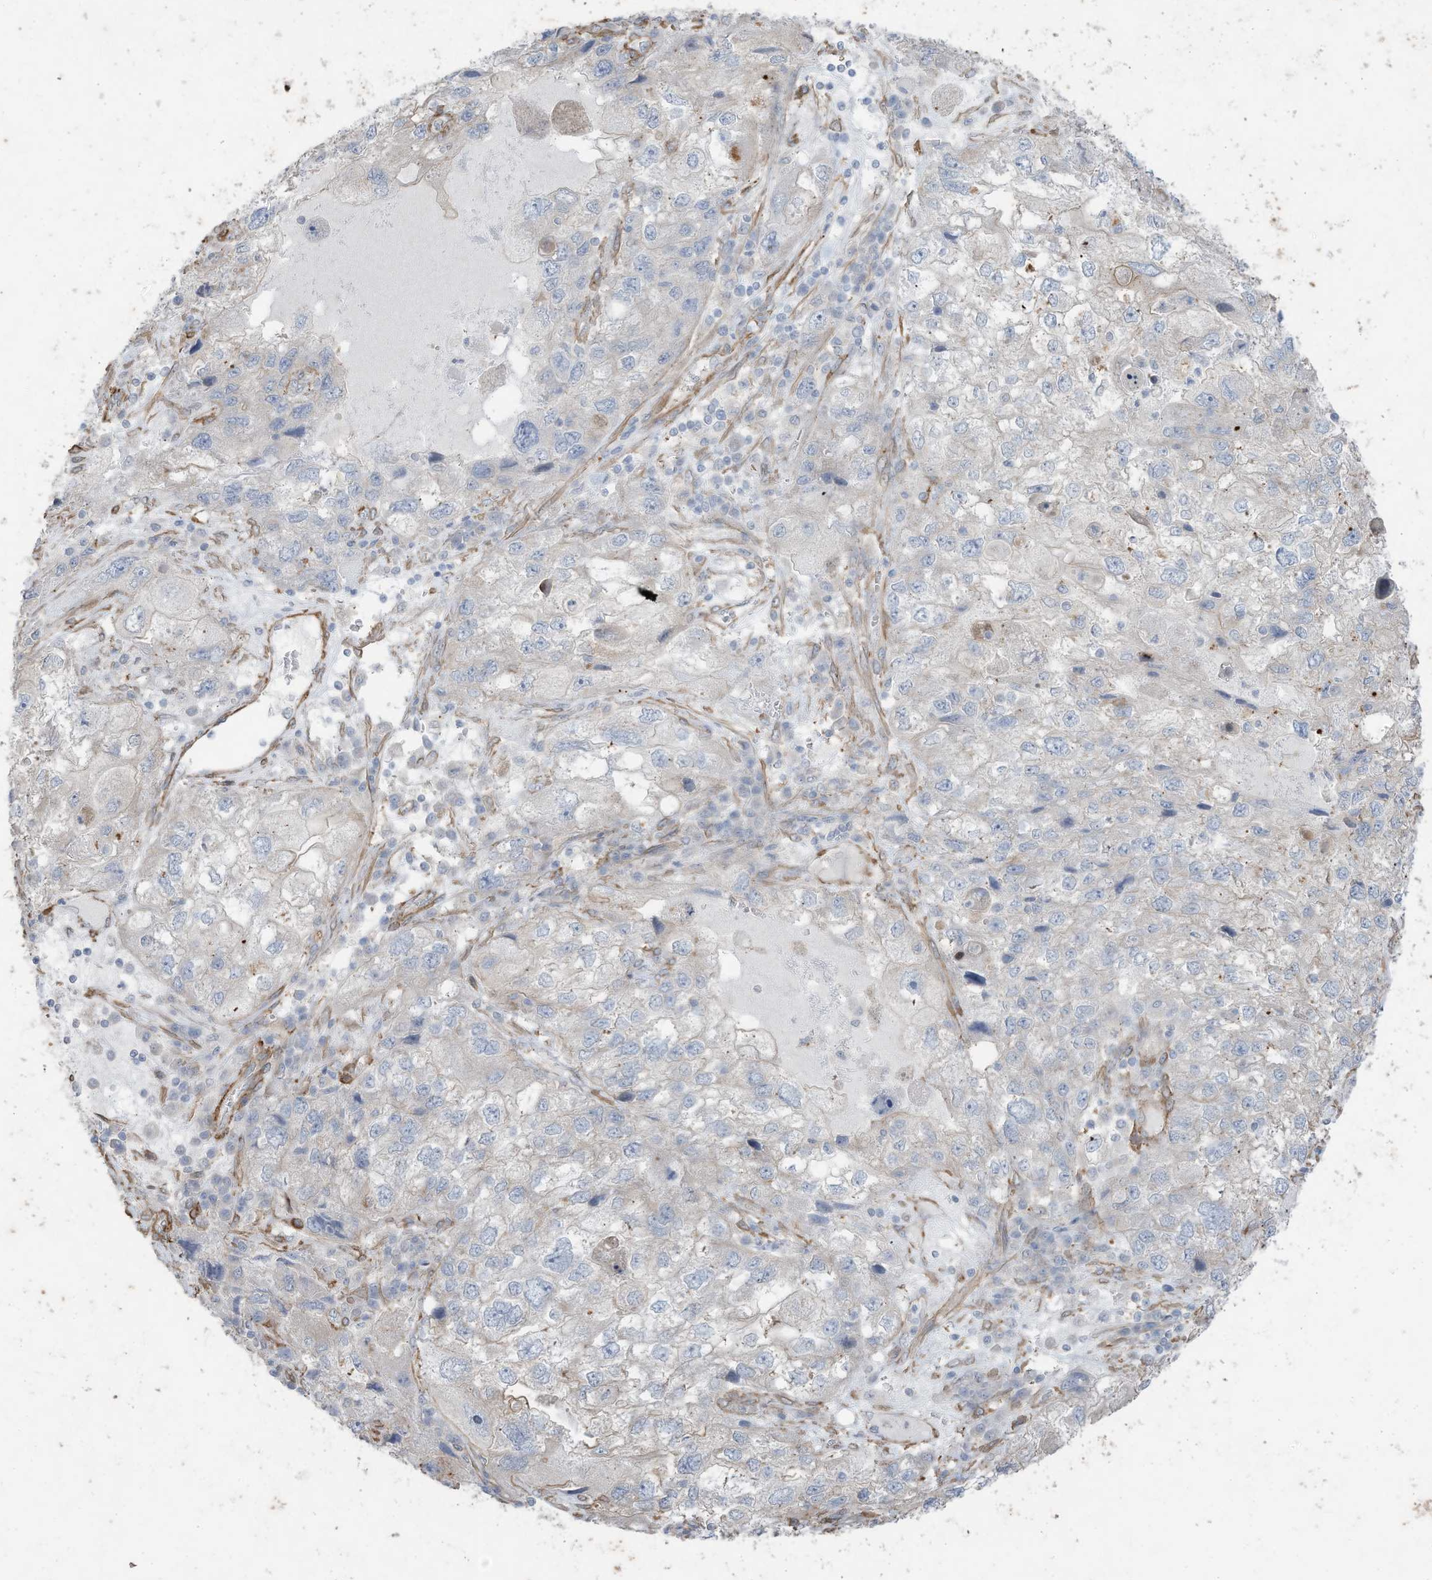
{"staining": {"intensity": "negative", "quantity": "none", "location": "none"}, "tissue": "endometrial cancer", "cell_type": "Tumor cells", "image_type": "cancer", "snomed": [{"axis": "morphology", "description": "Adenocarcinoma, NOS"}, {"axis": "topography", "description": "Endometrium"}], "caption": "The histopathology image displays no staining of tumor cells in endometrial adenocarcinoma. The staining is performed using DAB brown chromogen with nuclei counter-stained in using hematoxylin.", "gene": "SLC17A7", "patient": {"sex": "female", "age": 49}}